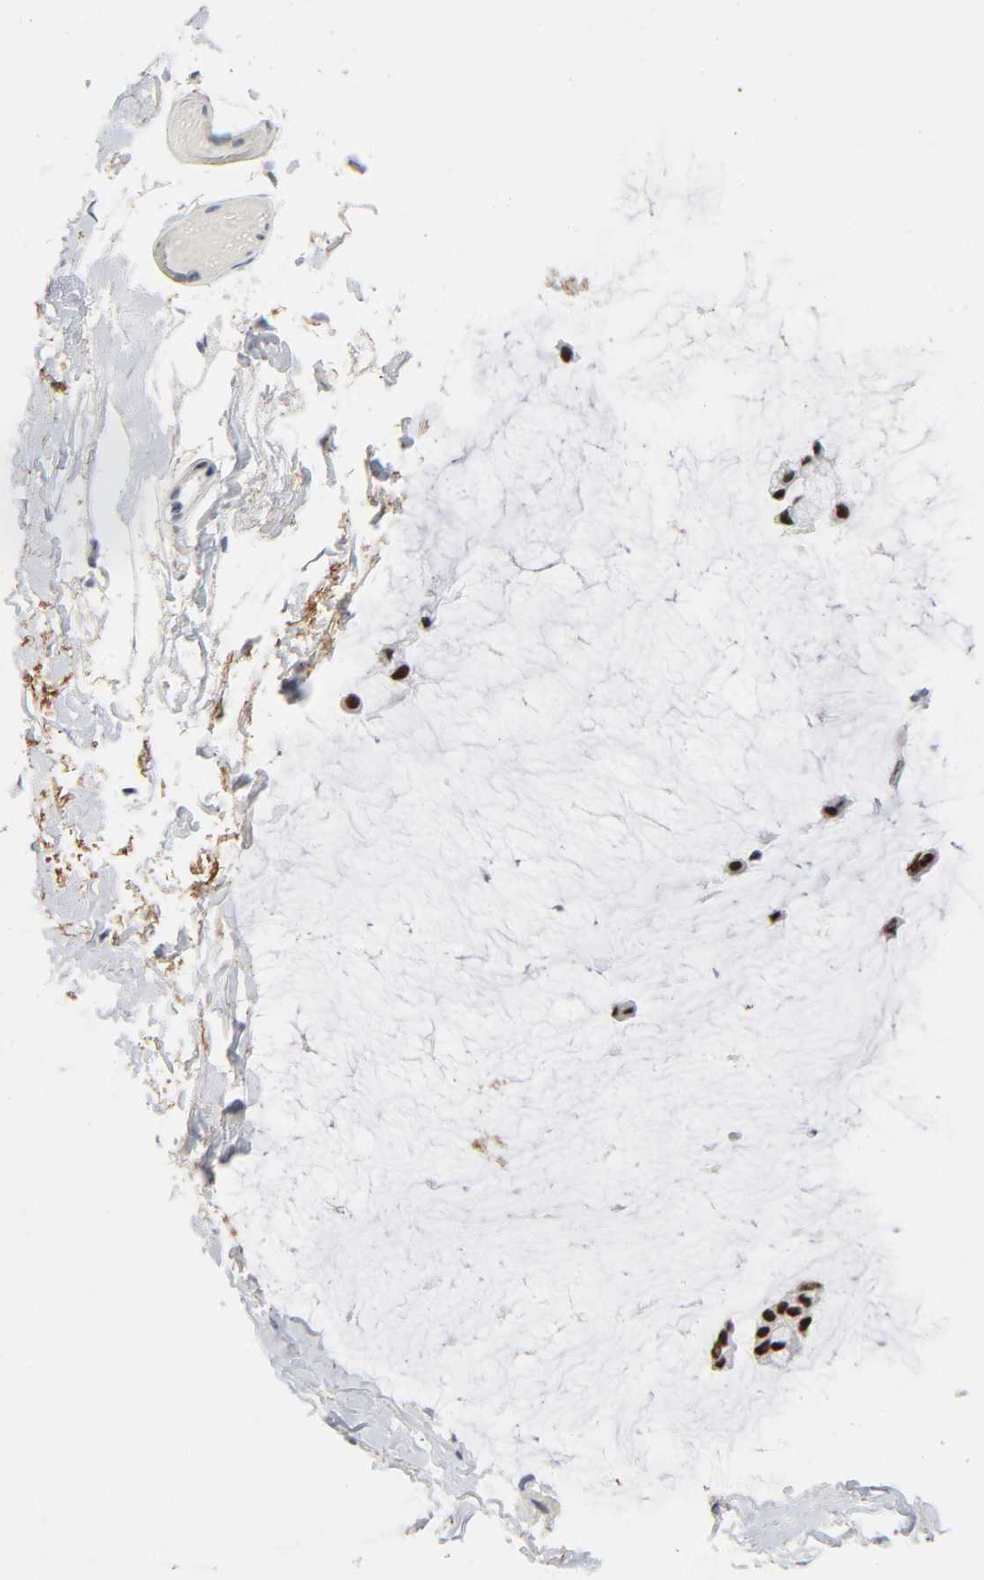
{"staining": {"intensity": "strong", "quantity": ">75%", "location": "nuclear"}, "tissue": "ovarian cancer", "cell_type": "Tumor cells", "image_type": "cancer", "snomed": [{"axis": "morphology", "description": "Cystadenocarcinoma, mucinous, NOS"}, {"axis": "topography", "description": "Ovary"}], "caption": "Immunohistochemical staining of human mucinous cystadenocarcinoma (ovarian) shows strong nuclear protein staining in about >75% of tumor cells.", "gene": "DIDO1", "patient": {"sex": "female", "age": 39}}